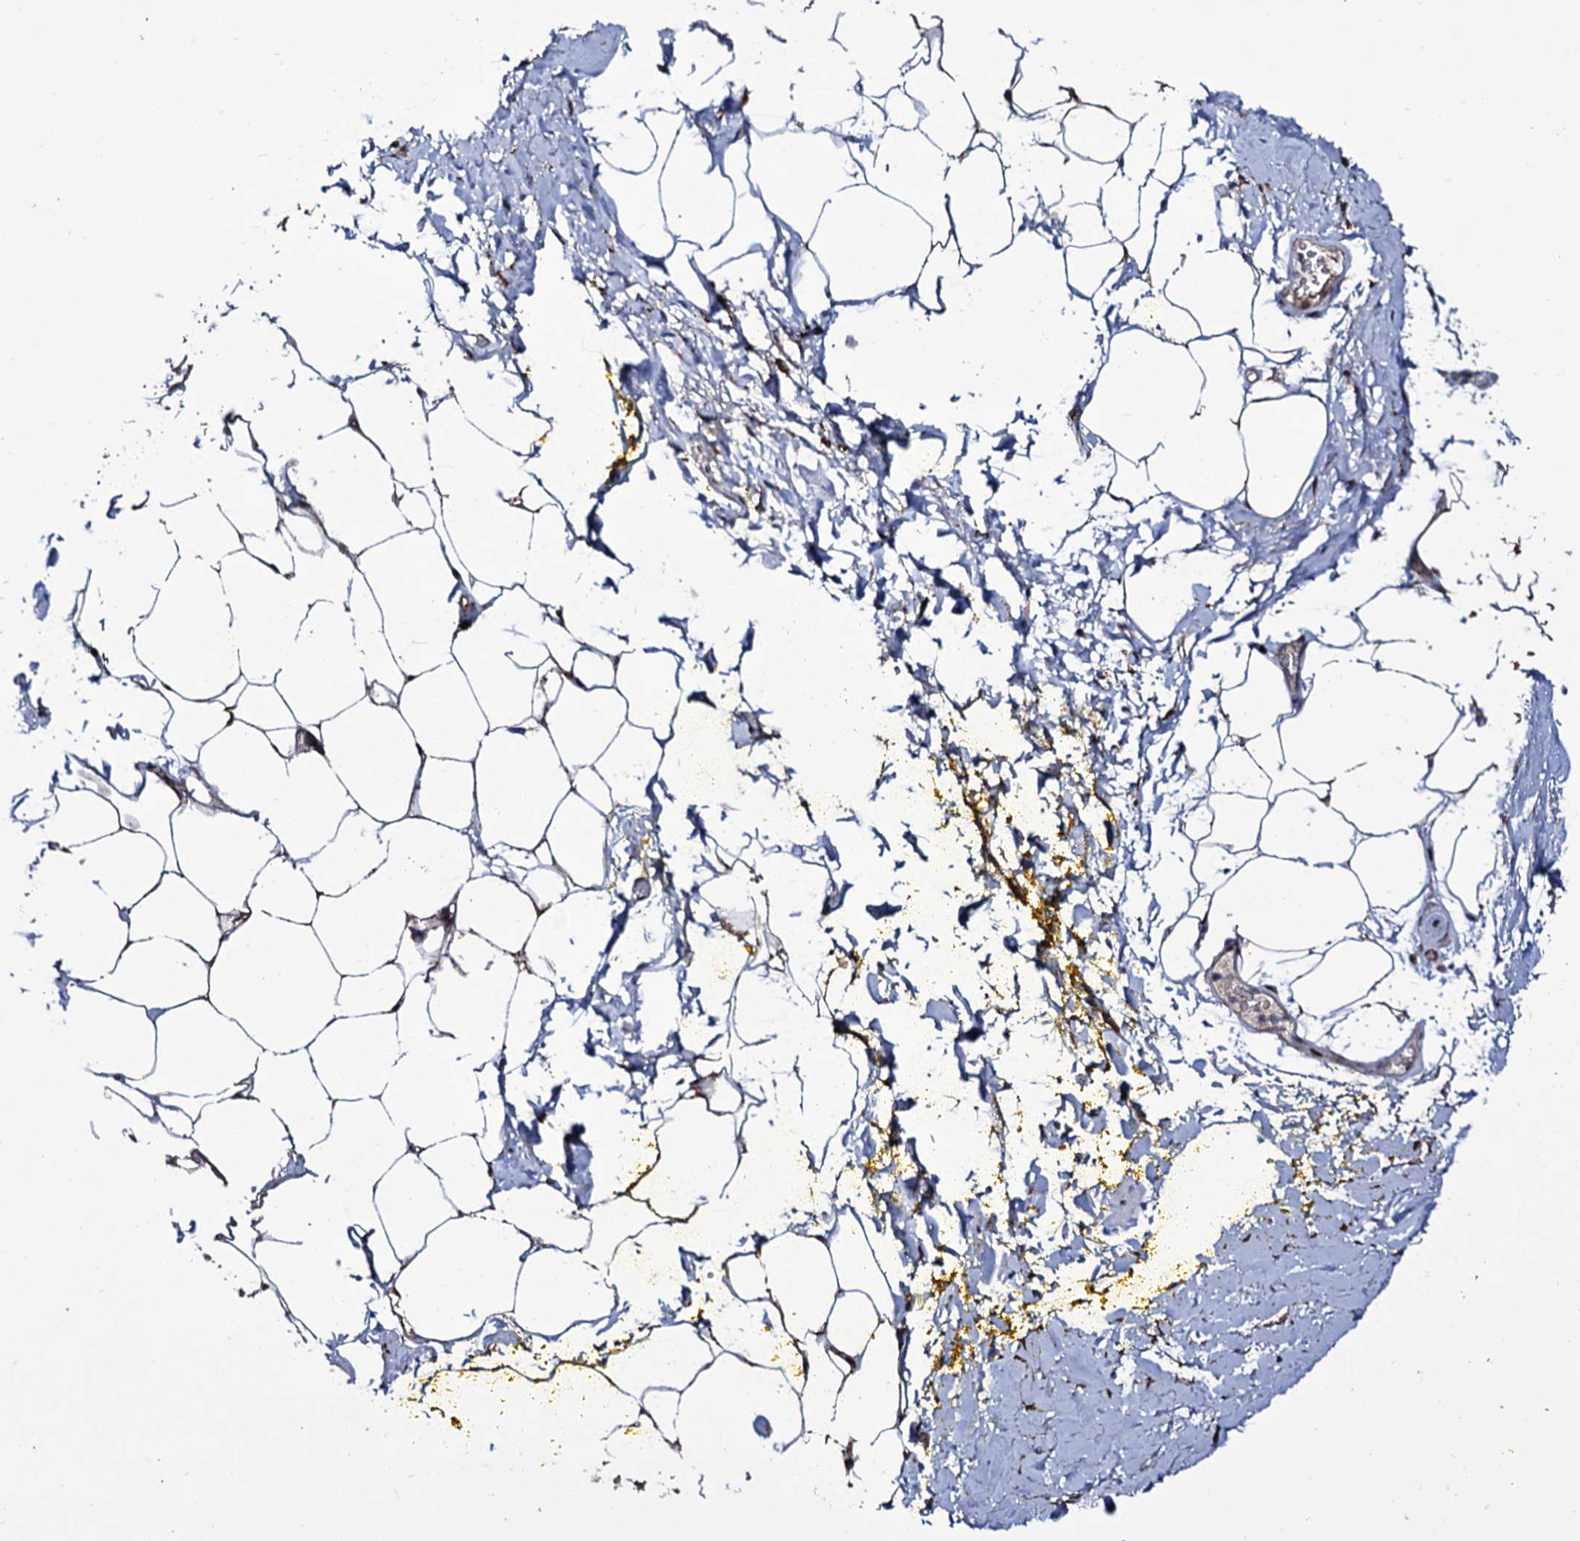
{"staining": {"intensity": "moderate", "quantity": "25%-75%", "location": "cytoplasmic/membranous"}, "tissue": "adipose tissue", "cell_type": "Adipocytes", "image_type": "normal", "snomed": [{"axis": "morphology", "description": "Normal tissue, NOS"}, {"axis": "morphology", "description": "Adenocarcinoma, Low grade"}, {"axis": "topography", "description": "Prostate"}, {"axis": "topography", "description": "Peripheral nerve tissue"}], "caption": "Brown immunohistochemical staining in unremarkable adipose tissue reveals moderate cytoplasmic/membranous expression in about 25%-75% of adipocytes. Using DAB (3,3'-diaminobenzidine) (brown) and hematoxylin (blue) stains, captured at high magnification using brightfield microscopy.", "gene": "ZC3H12C", "patient": {"sex": "male", "age": 63}}